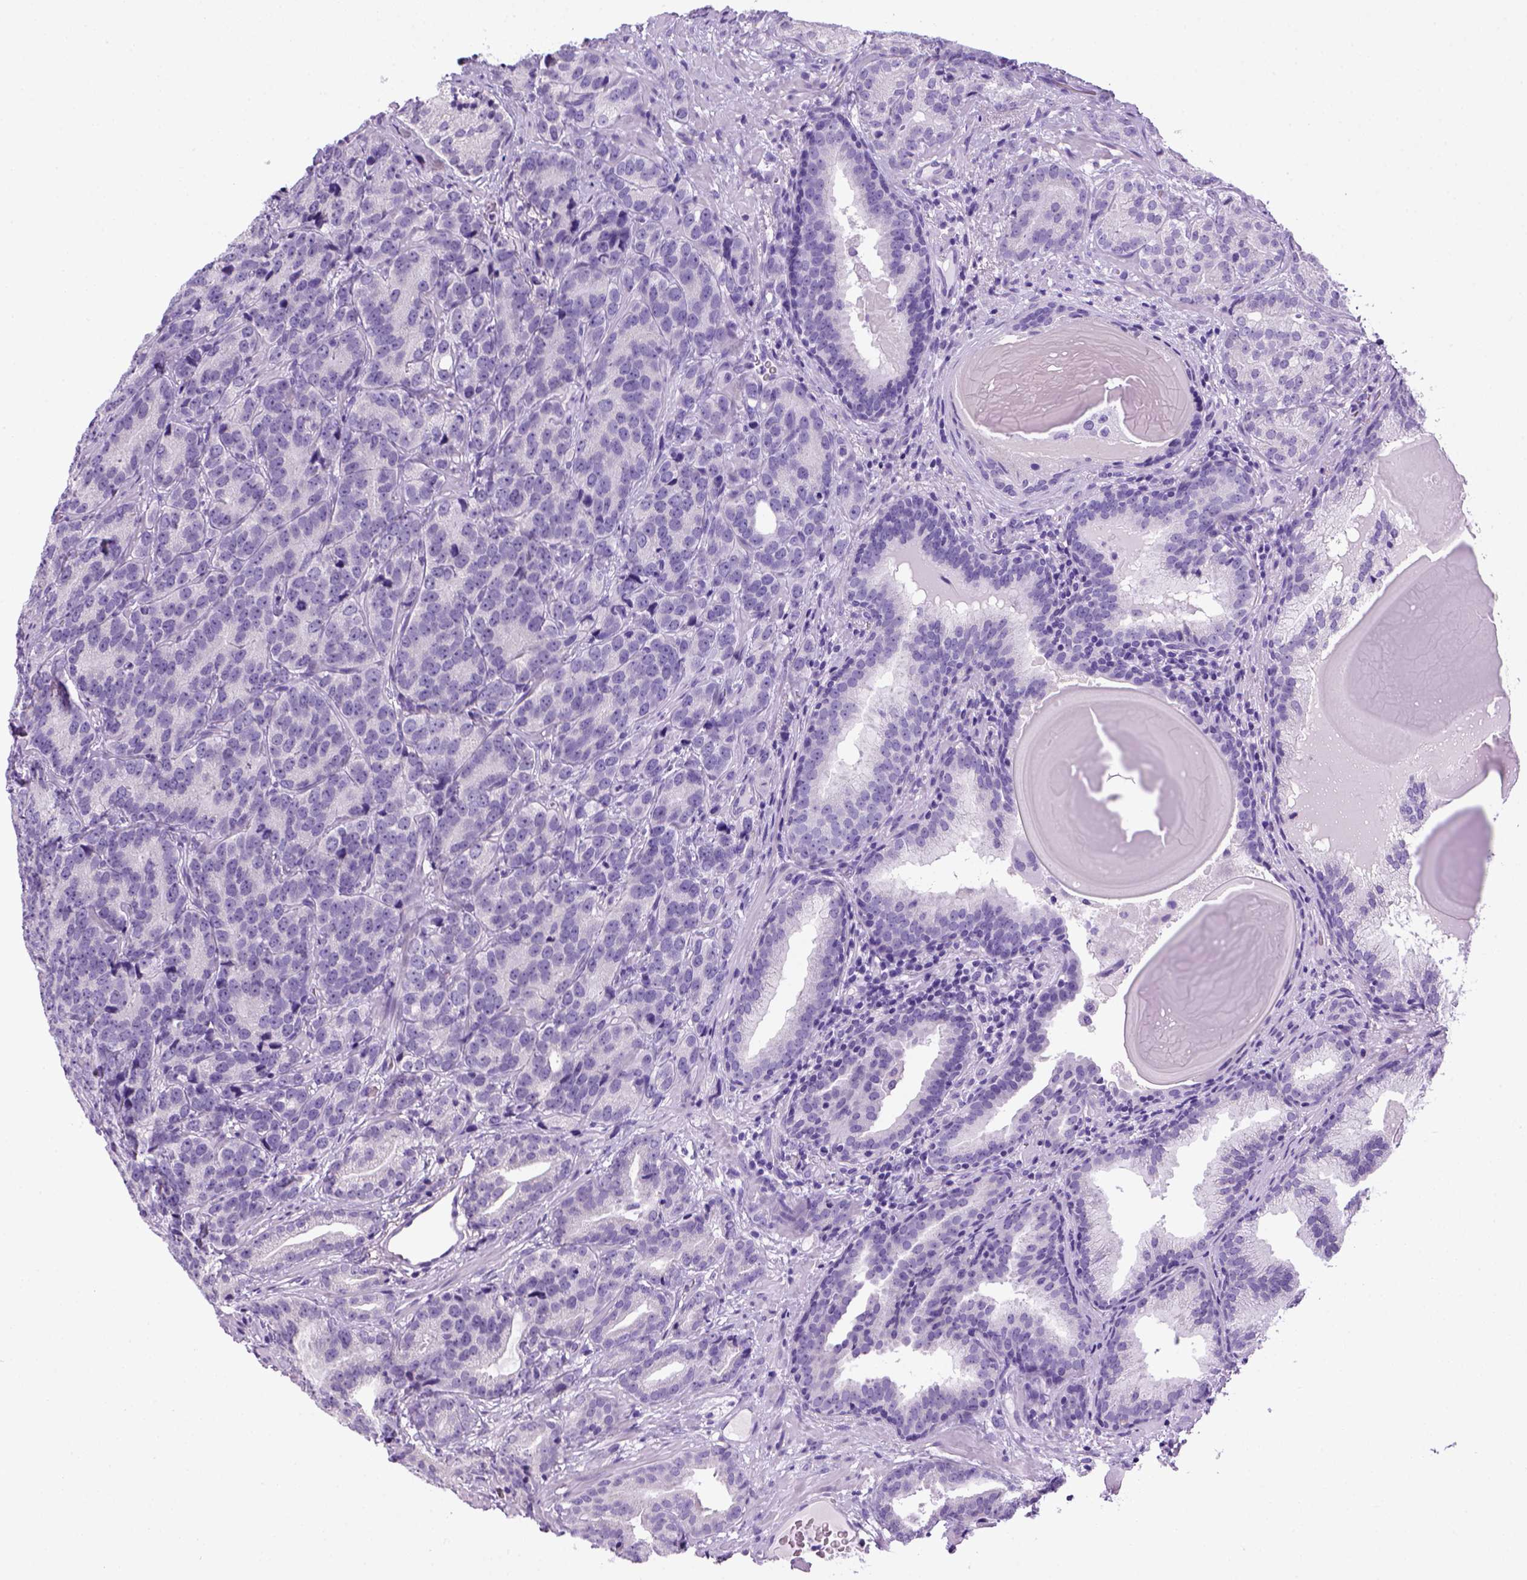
{"staining": {"intensity": "negative", "quantity": "none", "location": "none"}, "tissue": "prostate cancer", "cell_type": "Tumor cells", "image_type": "cancer", "snomed": [{"axis": "morphology", "description": "Adenocarcinoma, NOS"}, {"axis": "topography", "description": "Prostate"}], "caption": "Immunohistochemistry micrograph of neoplastic tissue: prostate cancer stained with DAB (3,3'-diaminobenzidine) shows no significant protein staining in tumor cells.", "gene": "SGCG", "patient": {"sex": "male", "age": 71}}